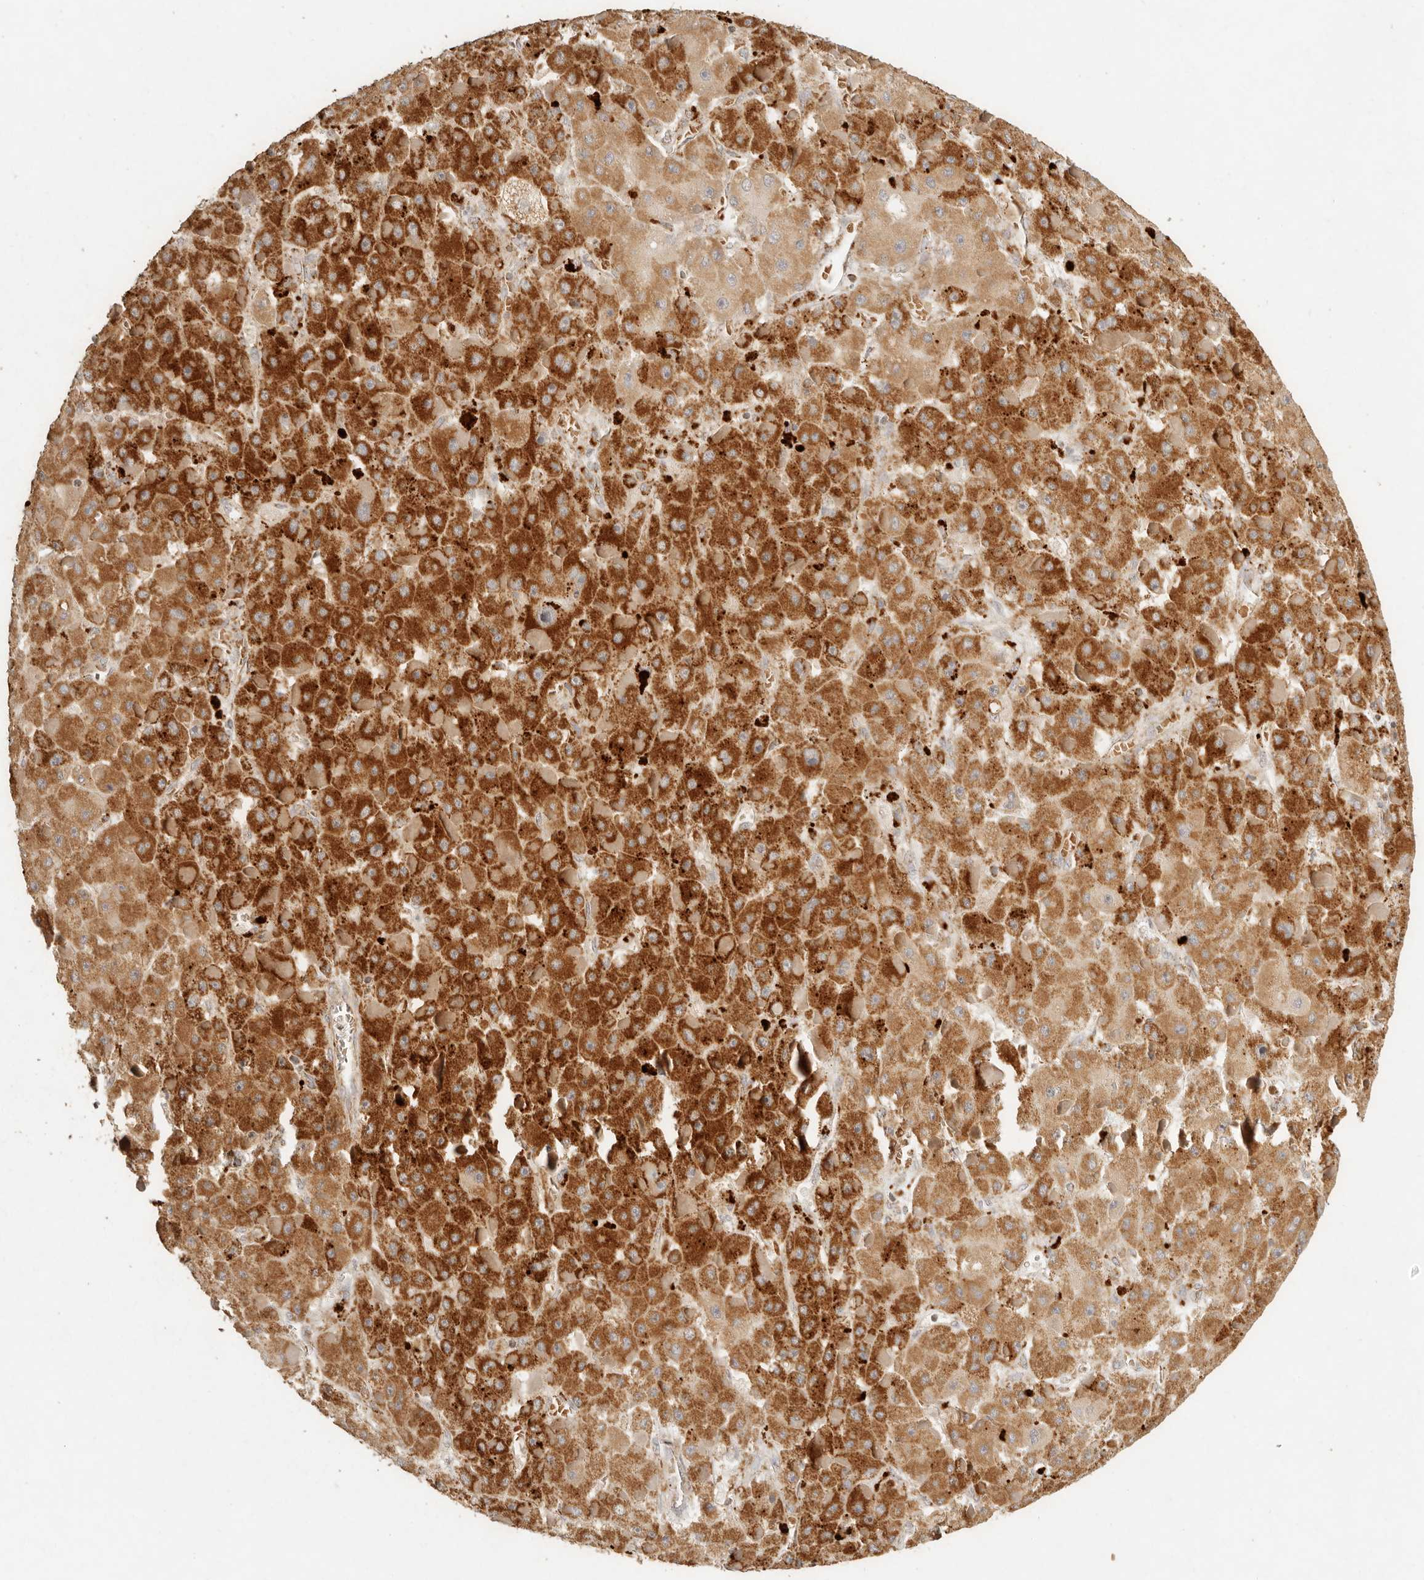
{"staining": {"intensity": "strong", "quantity": ">75%", "location": "cytoplasmic/membranous"}, "tissue": "liver cancer", "cell_type": "Tumor cells", "image_type": "cancer", "snomed": [{"axis": "morphology", "description": "Carcinoma, Hepatocellular, NOS"}, {"axis": "topography", "description": "Liver"}], "caption": "Hepatocellular carcinoma (liver) stained with immunohistochemistry (IHC) demonstrates strong cytoplasmic/membranous expression in about >75% of tumor cells.", "gene": "MRPL55", "patient": {"sex": "female", "age": 73}}